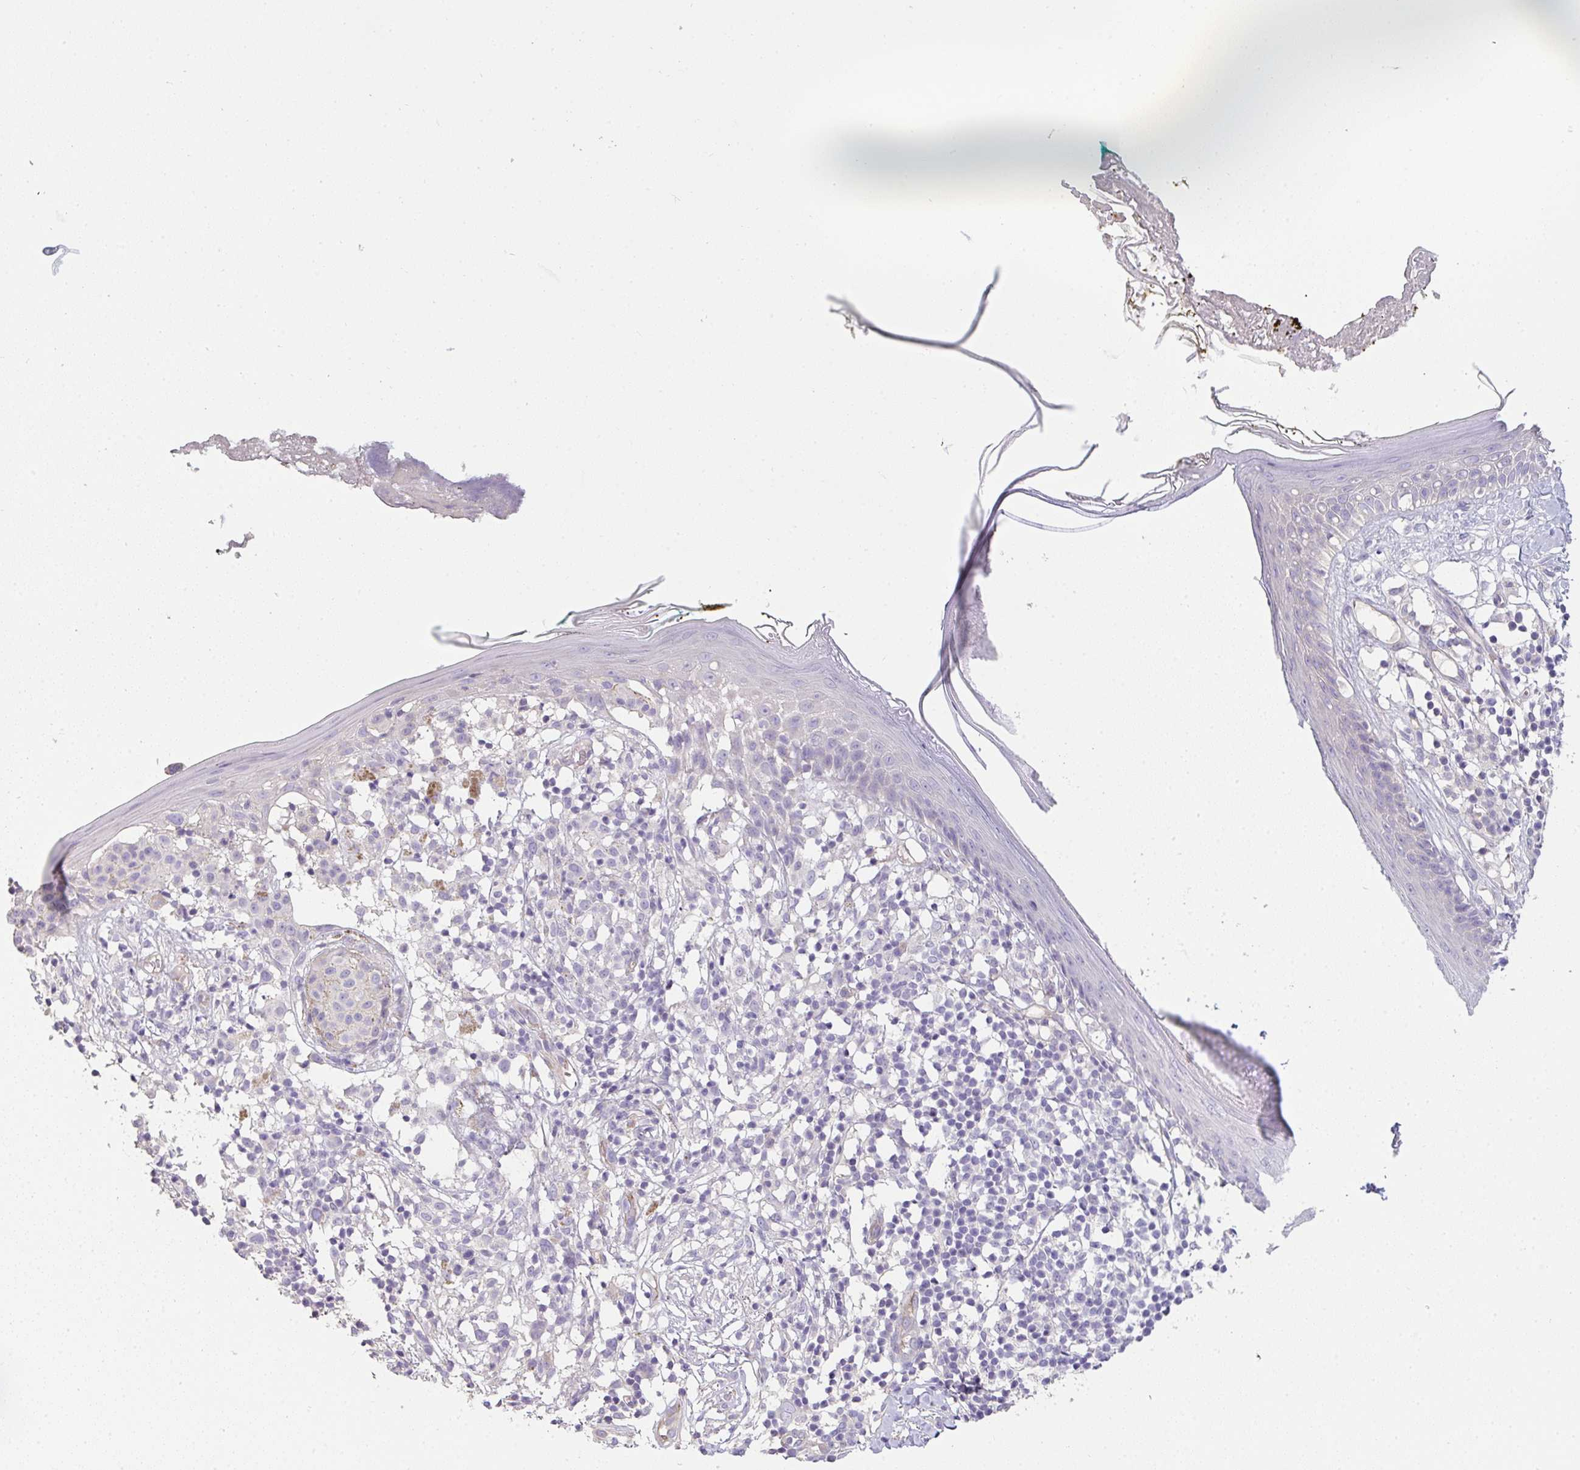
{"staining": {"intensity": "negative", "quantity": "none", "location": "none"}, "tissue": "skin", "cell_type": "Fibroblasts", "image_type": "normal", "snomed": [{"axis": "morphology", "description": "Normal tissue, NOS"}, {"axis": "topography", "description": "Skin"}], "caption": "Immunohistochemical staining of benign skin reveals no significant positivity in fibroblasts.", "gene": "FILIP1", "patient": {"sex": "female", "age": 34}}